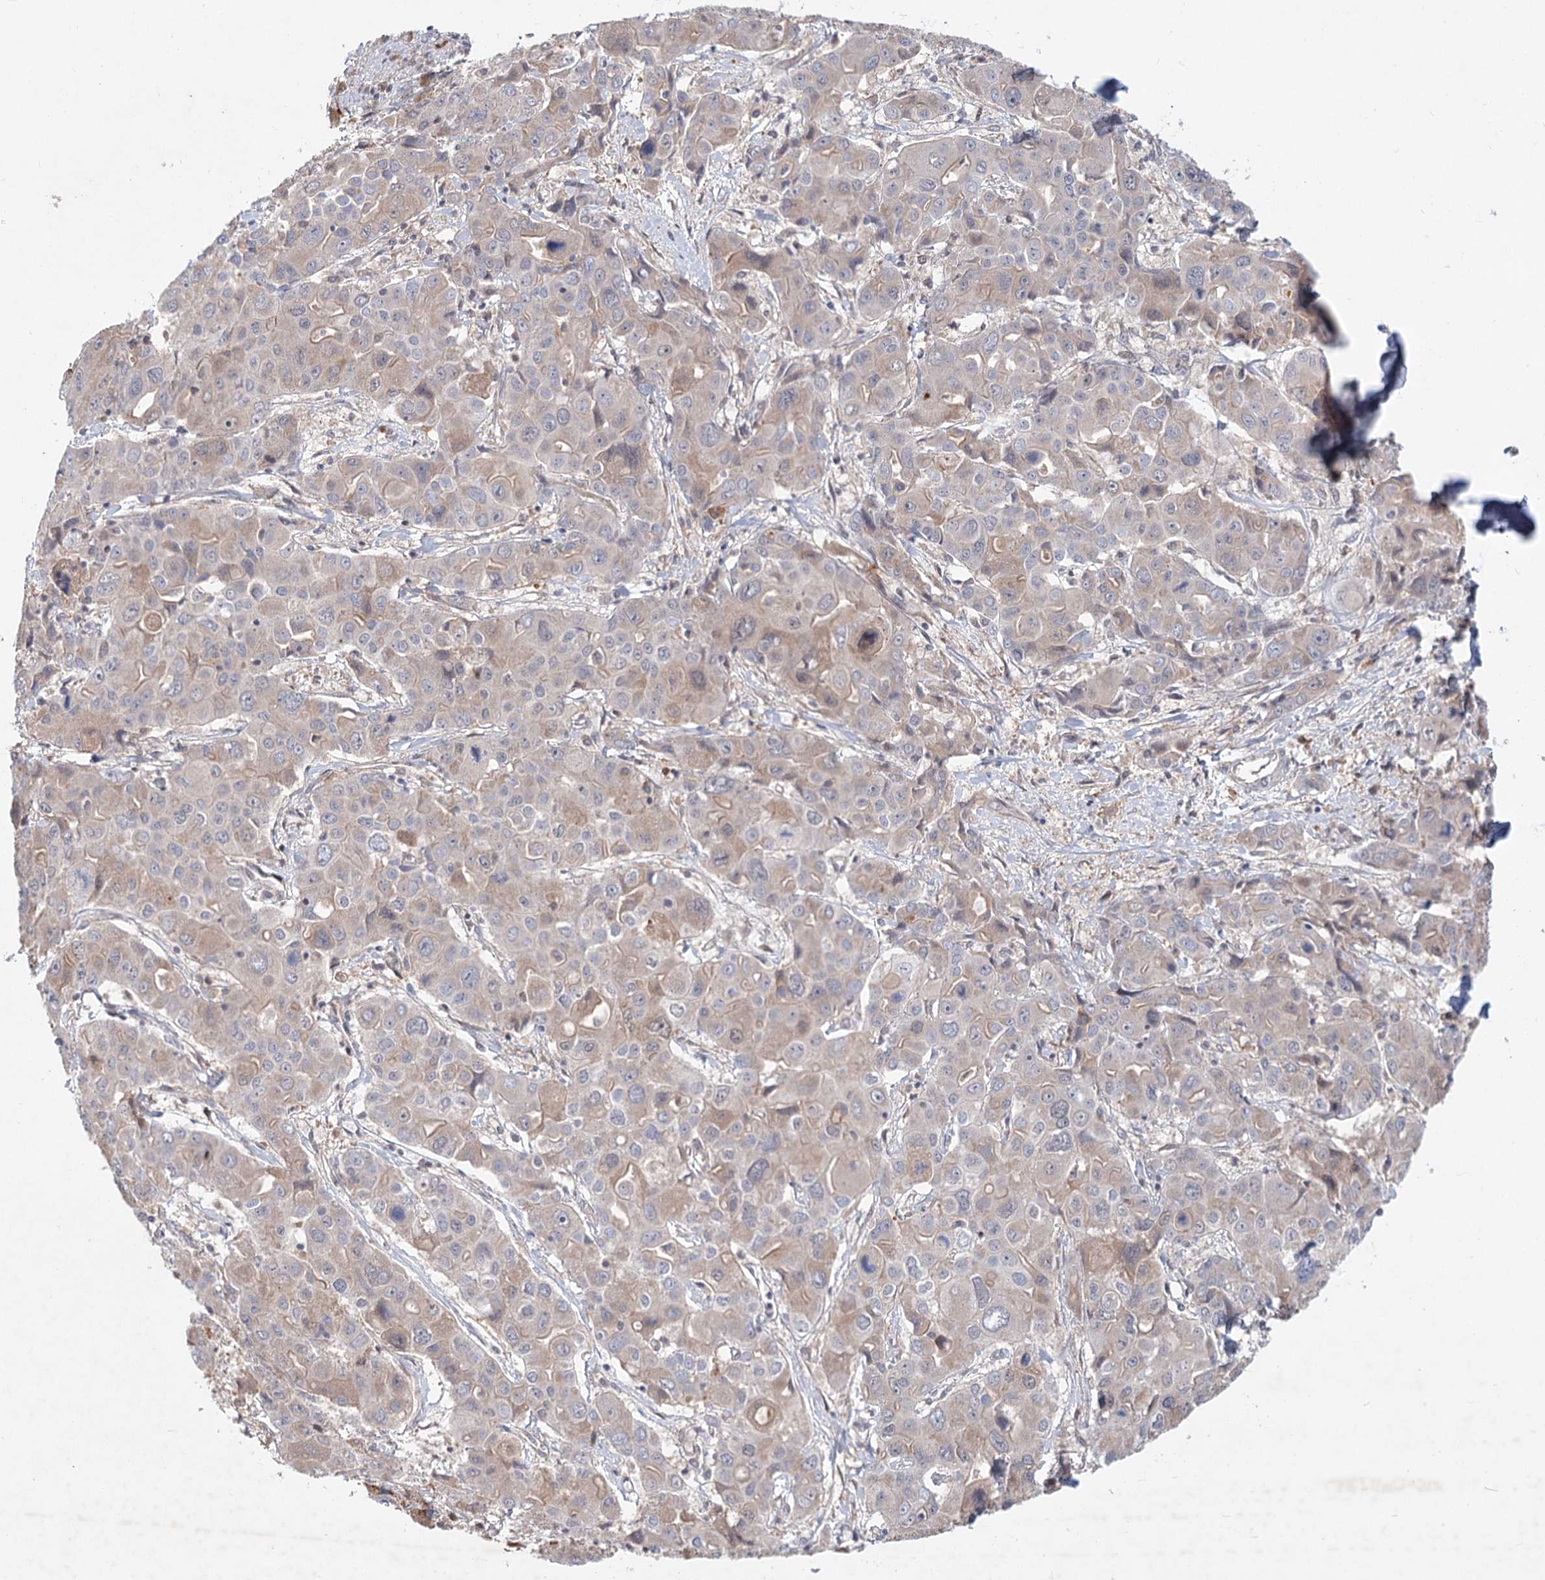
{"staining": {"intensity": "weak", "quantity": "<25%", "location": "cytoplasmic/membranous"}, "tissue": "liver cancer", "cell_type": "Tumor cells", "image_type": "cancer", "snomed": [{"axis": "morphology", "description": "Cholangiocarcinoma"}, {"axis": "topography", "description": "Liver"}], "caption": "Immunohistochemistry (IHC) photomicrograph of liver cancer (cholangiocarcinoma) stained for a protein (brown), which exhibits no staining in tumor cells.", "gene": "AP3B1", "patient": {"sex": "male", "age": 67}}